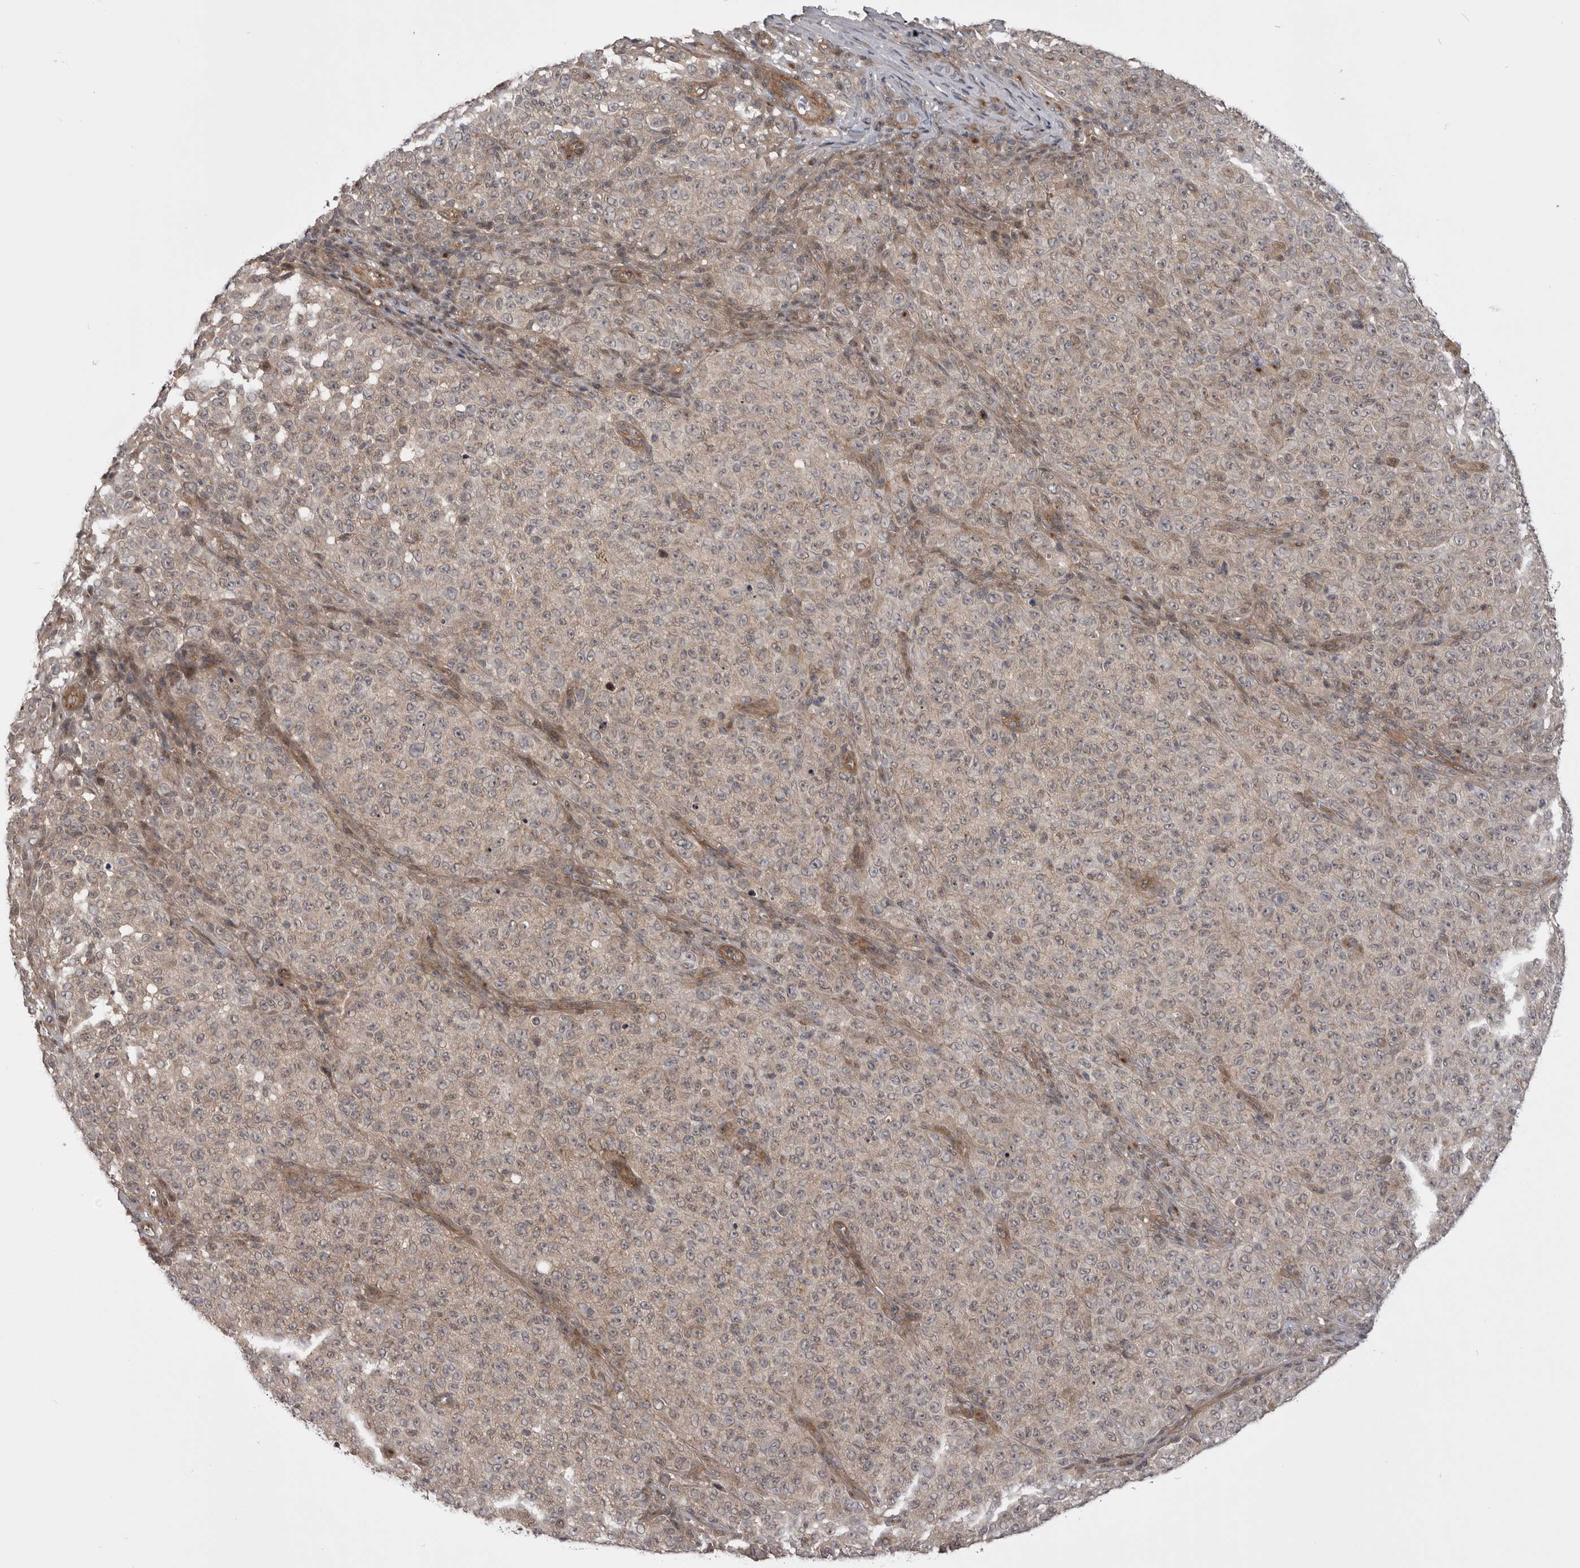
{"staining": {"intensity": "negative", "quantity": "none", "location": "none"}, "tissue": "melanoma", "cell_type": "Tumor cells", "image_type": "cancer", "snomed": [{"axis": "morphology", "description": "Malignant melanoma, NOS"}, {"axis": "topography", "description": "Skin"}], "caption": "Tumor cells are negative for protein expression in human melanoma.", "gene": "PDCL", "patient": {"sex": "female", "age": 82}}